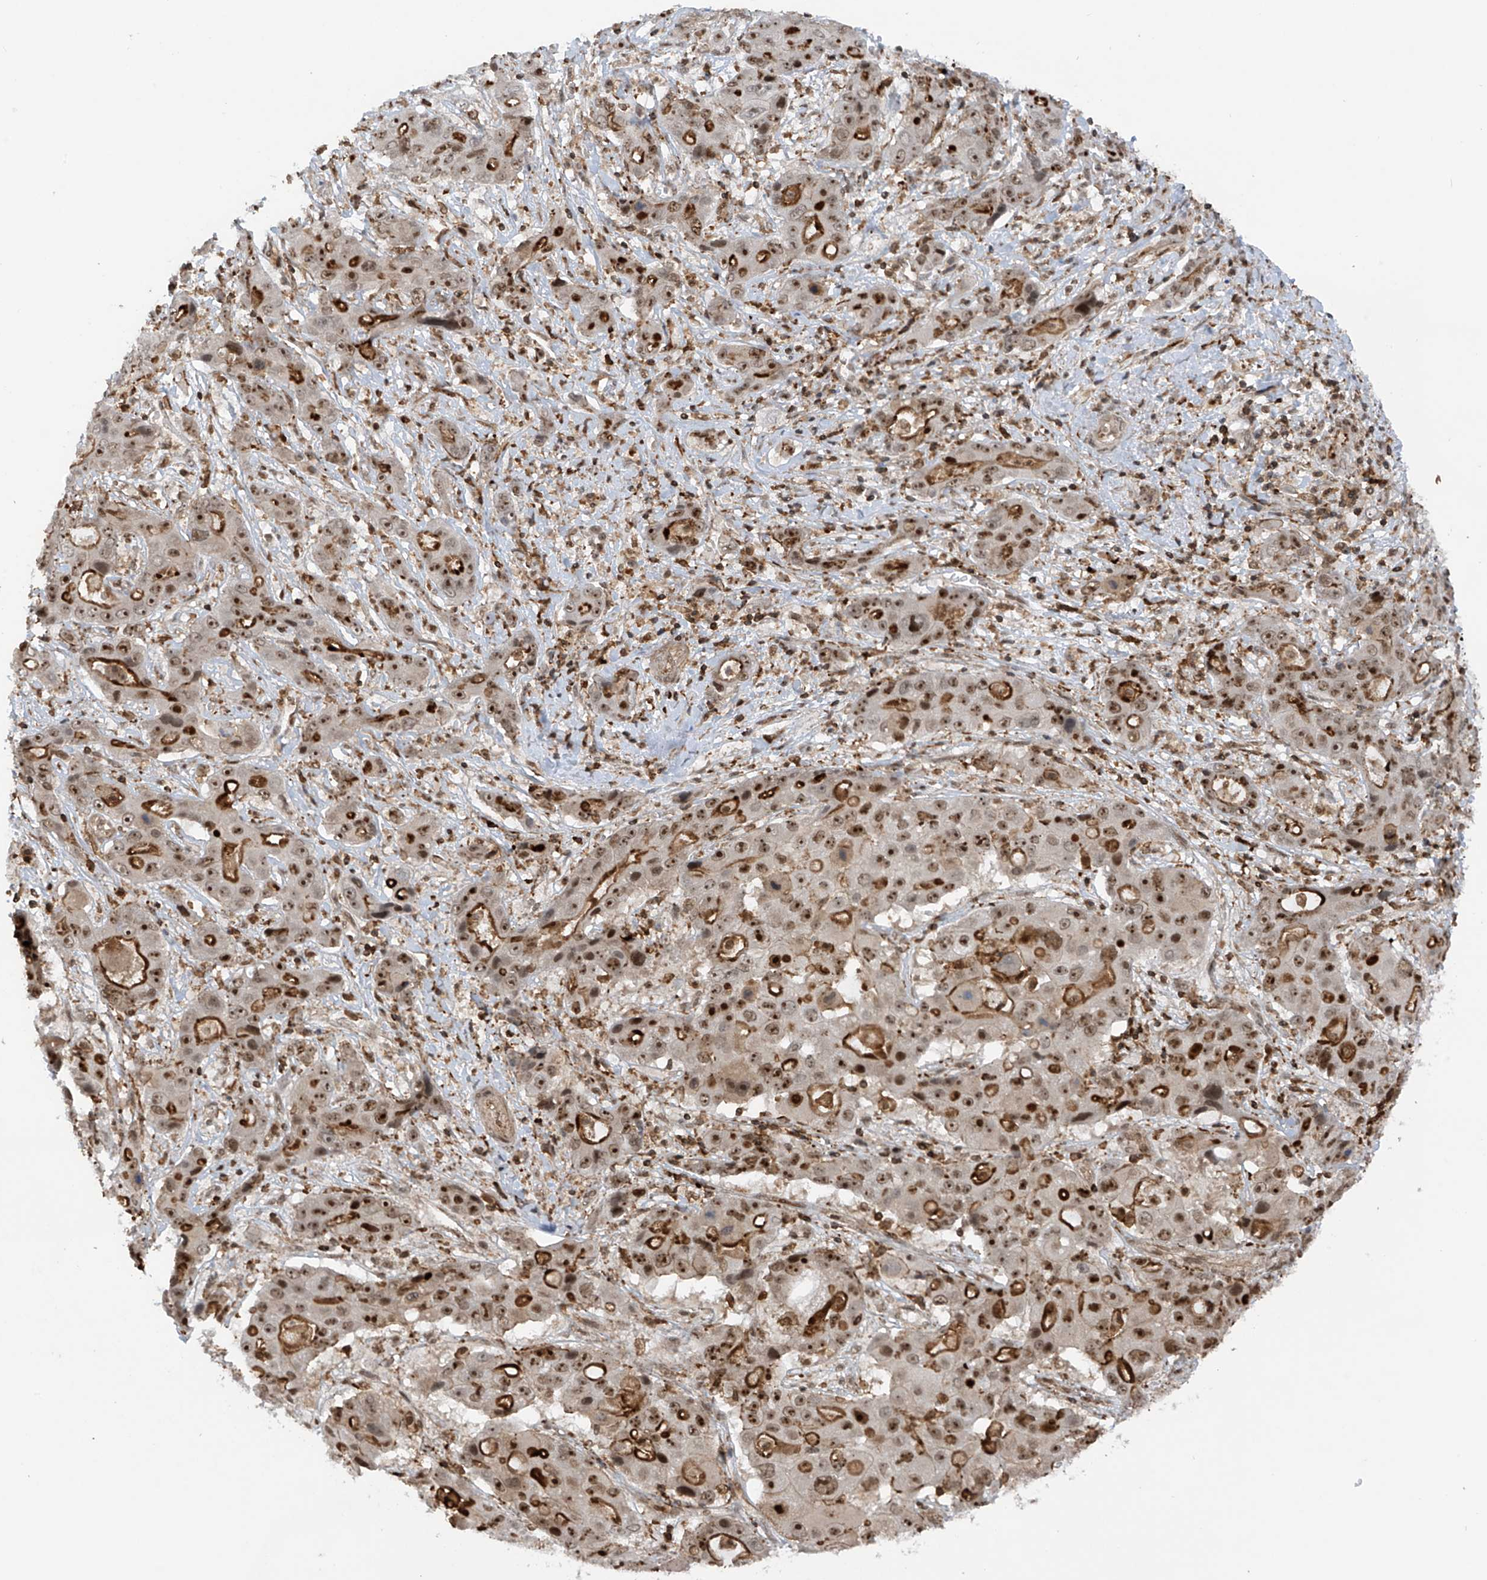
{"staining": {"intensity": "strong", "quantity": "25%-75%", "location": "cytoplasmic/membranous,nuclear"}, "tissue": "liver cancer", "cell_type": "Tumor cells", "image_type": "cancer", "snomed": [{"axis": "morphology", "description": "Cholangiocarcinoma"}, {"axis": "topography", "description": "Liver"}], "caption": "Immunohistochemical staining of cholangiocarcinoma (liver) demonstrates high levels of strong cytoplasmic/membranous and nuclear protein positivity in about 25%-75% of tumor cells.", "gene": "REPIN1", "patient": {"sex": "male", "age": 67}}